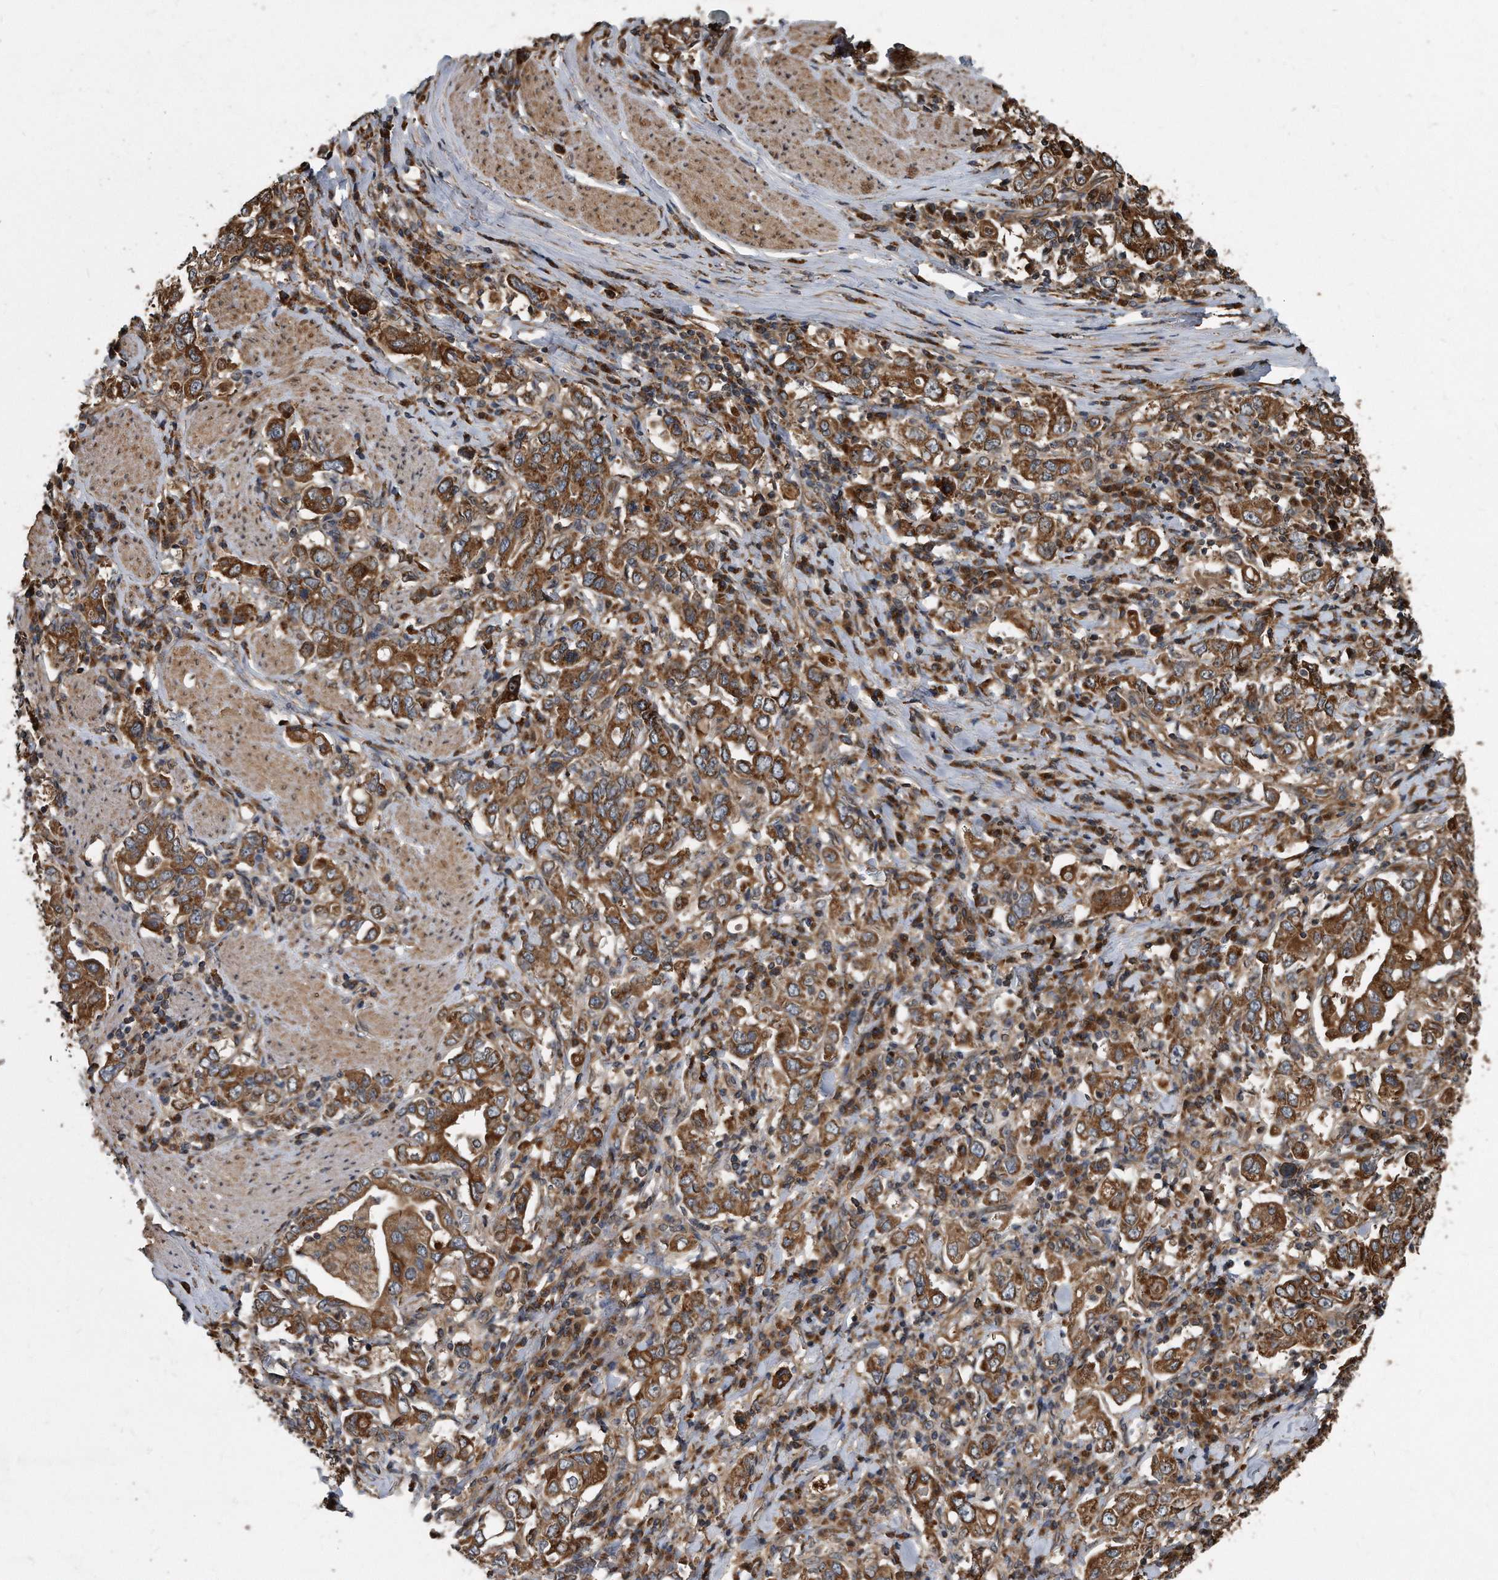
{"staining": {"intensity": "moderate", "quantity": ">75%", "location": "cytoplasmic/membranous"}, "tissue": "stomach cancer", "cell_type": "Tumor cells", "image_type": "cancer", "snomed": [{"axis": "morphology", "description": "Adenocarcinoma, NOS"}, {"axis": "topography", "description": "Stomach, upper"}], "caption": "IHC staining of stomach cancer (adenocarcinoma), which shows medium levels of moderate cytoplasmic/membranous positivity in about >75% of tumor cells indicating moderate cytoplasmic/membranous protein expression. The staining was performed using DAB (3,3'-diaminobenzidine) (brown) for protein detection and nuclei were counterstained in hematoxylin (blue).", "gene": "FAM136A", "patient": {"sex": "male", "age": 62}}